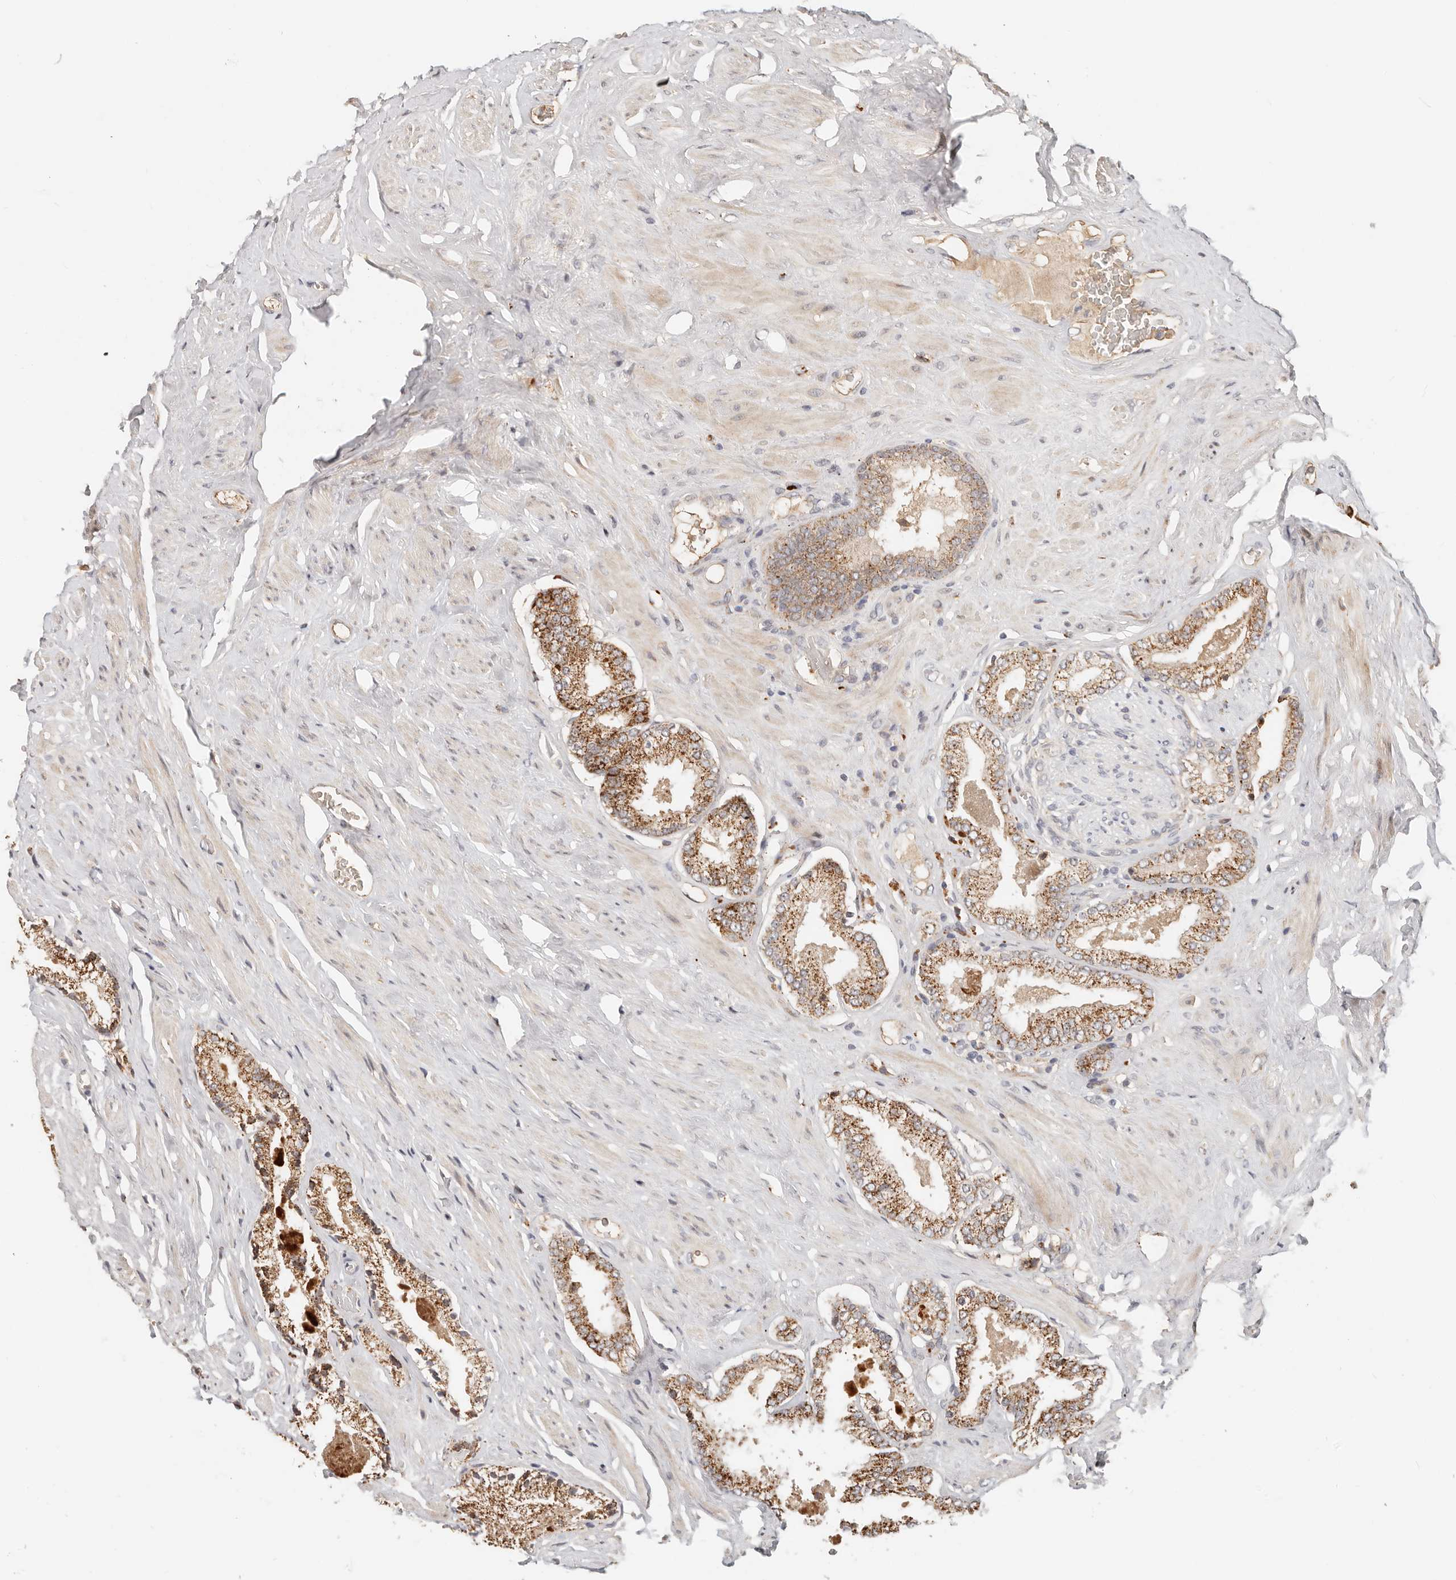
{"staining": {"intensity": "moderate", "quantity": ">75%", "location": "cytoplasmic/membranous"}, "tissue": "prostate cancer", "cell_type": "Tumor cells", "image_type": "cancer", "snomed": [{"axis": "morphology", "description": "Adenocarcinoma, Low grade"}, {"axis": "topography", "description": "Prostate"}], "caption": "Tumor cells exhibit moderate cytoplasmic/membranous staining in about >75% of cells in adenocarcinoma (low-grade) (prostate).", "gene": "ZRANB1", "patient": {"sex": "male", "age": 71}}